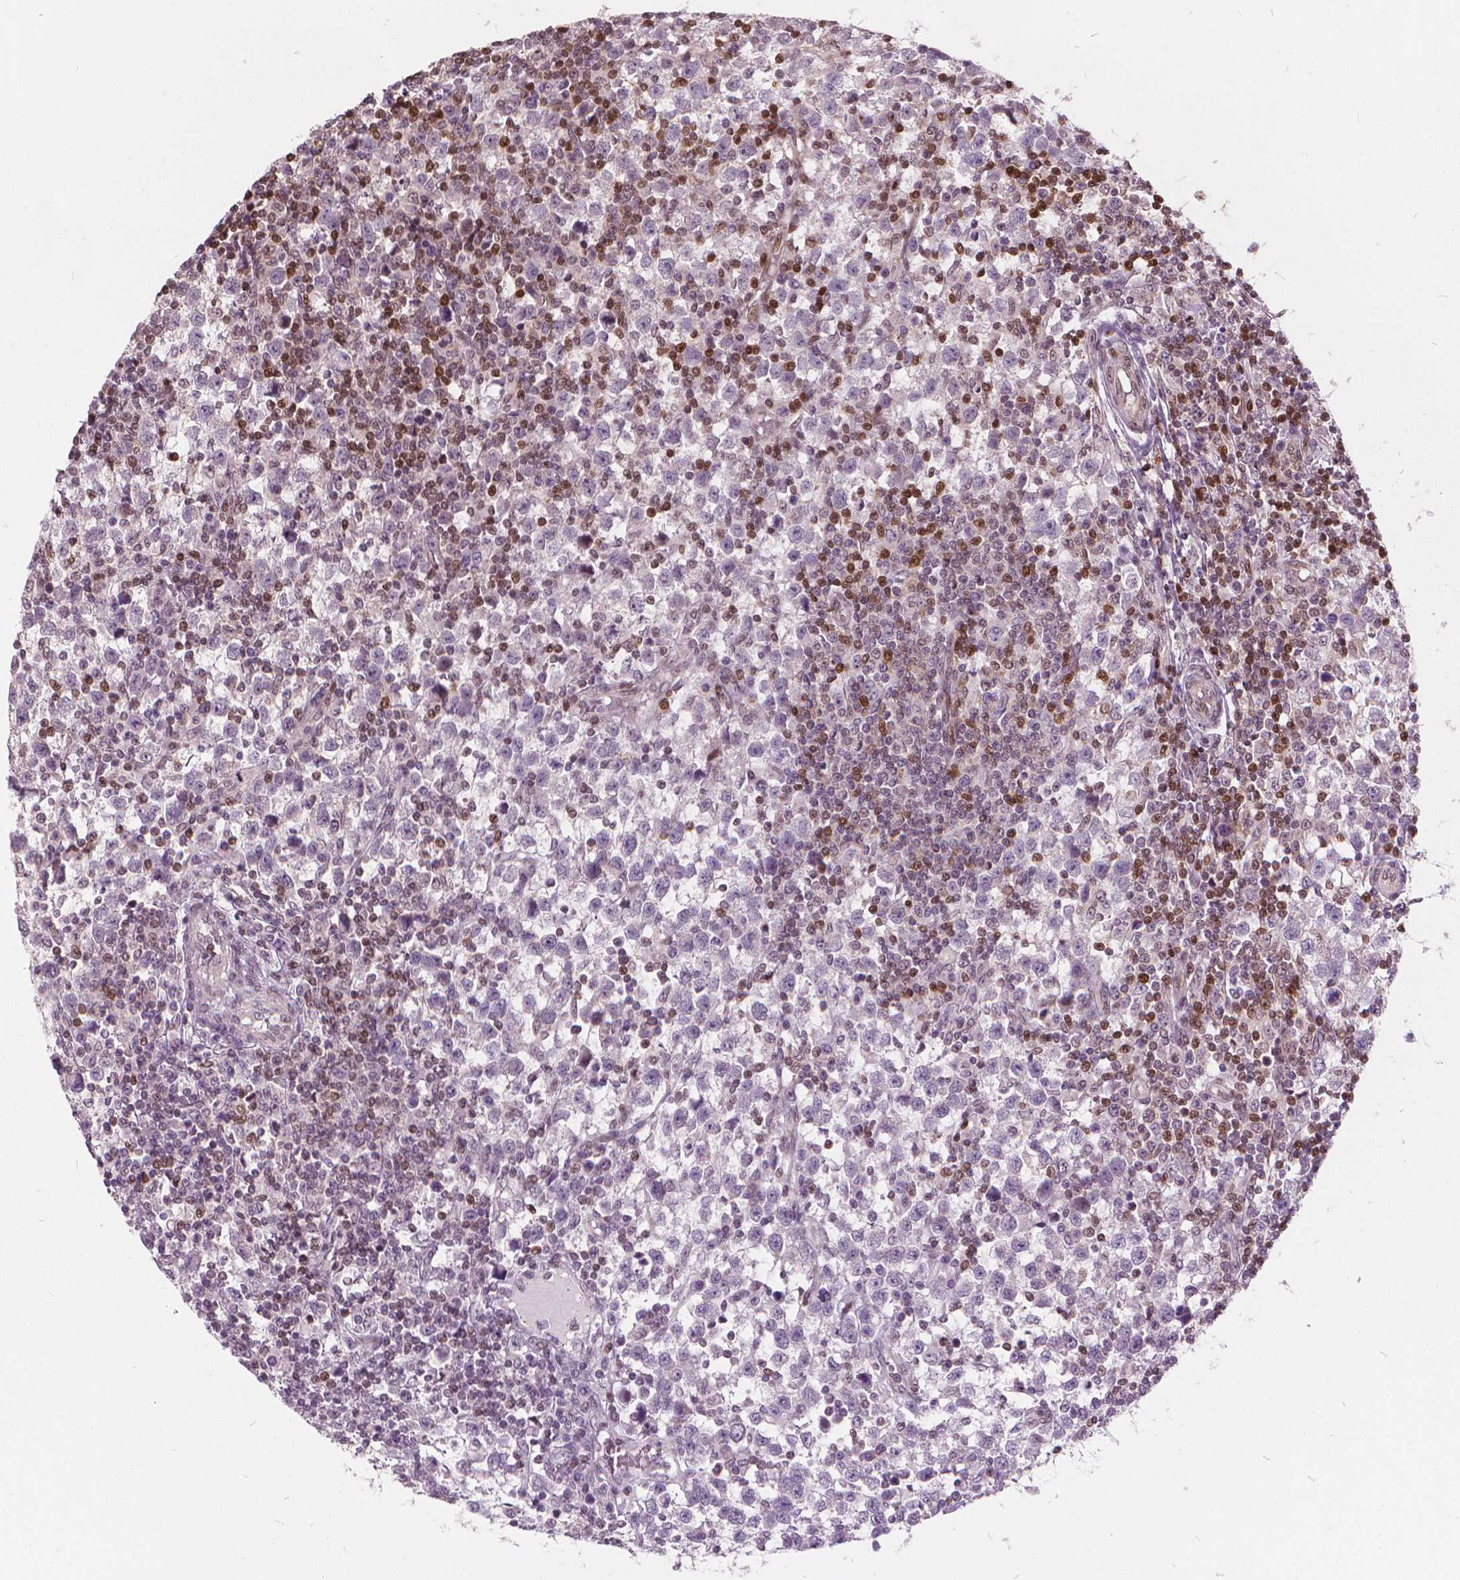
{"staining": {"intensity": "negative", "quantity": "none", "location": "none"}, "tissue": "testis cancer", "cell_type": "Tumor cells", "image_type": "cancer", "snomed": [{"axis": "morphology", "description": "Seminoma, NOS"}, {"axis": "topography", "description": "Testis"}], "caption": "Immunohistochemical staining of human seminoma (testis) reveals no significant staining in tumor cells. Nuclei are stained in blue.", "gene": "STAT5B", "patient": {"sex": "male", "age": 34}}